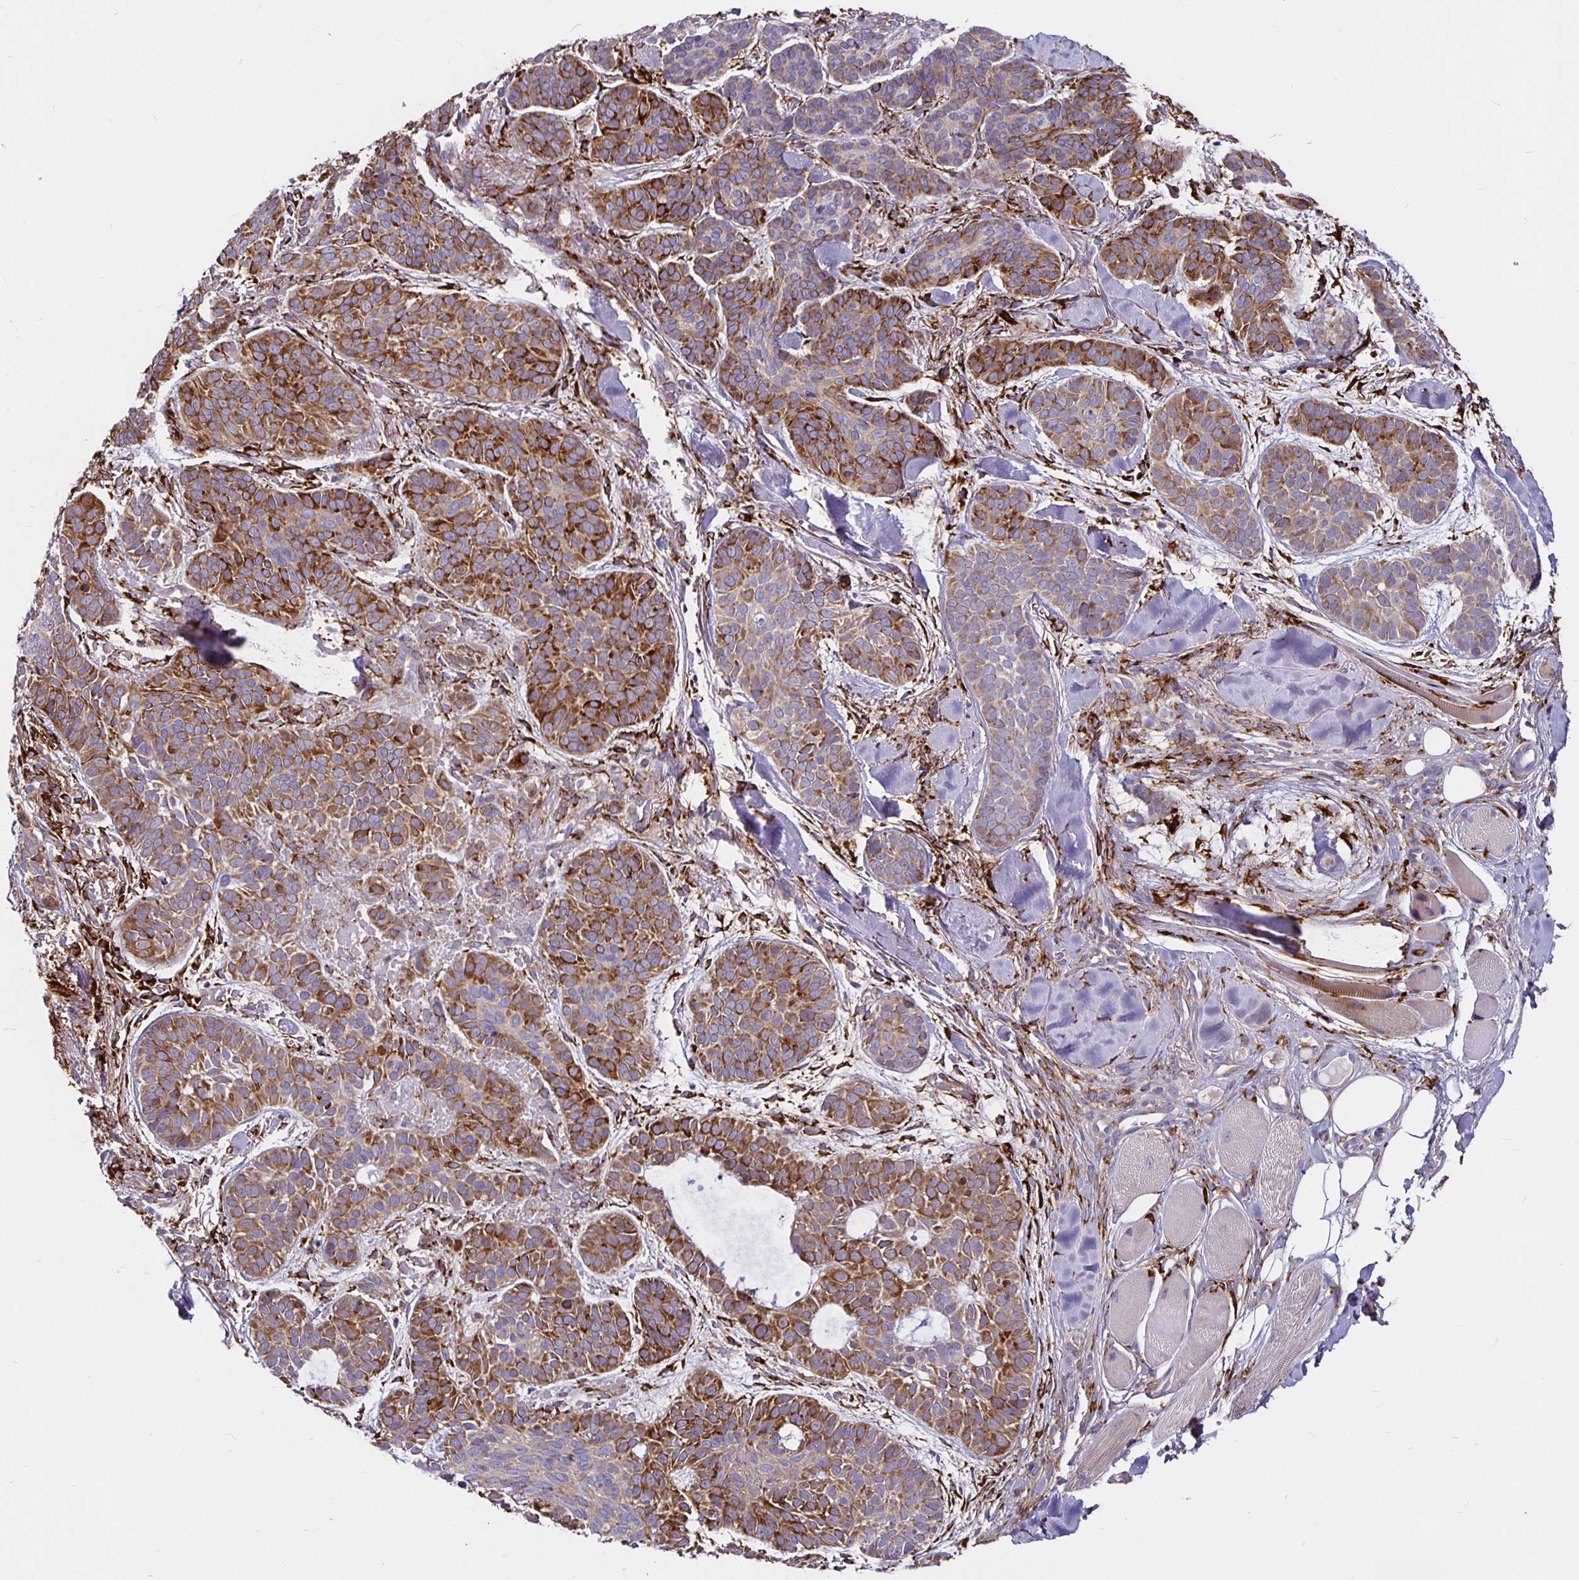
{"staining": {"intensity": "moderate", "quantity": "25%-75%", "location": "cytoplasmic/membranous"}, "tissue": "skin cancer", "cell_type": "Tumor cells", "image_type": "cancer", "snomed": [{"axis": "morphology", "description": "Basal cell carcinoma"}, {"axis": "topography", "description": "Skin"}, {"axis": "topography", "description": "Skin of nose"}], "caption": "About 25%-75% of tumor cells in human basal cell carcinoma (skin) exhibit moderate cytoplasmic/membranous protein positivity as visualized by brown immunohistochemical staining.", "gene": "P4HA2", "patient": {"sex": "female", "age": 81}}